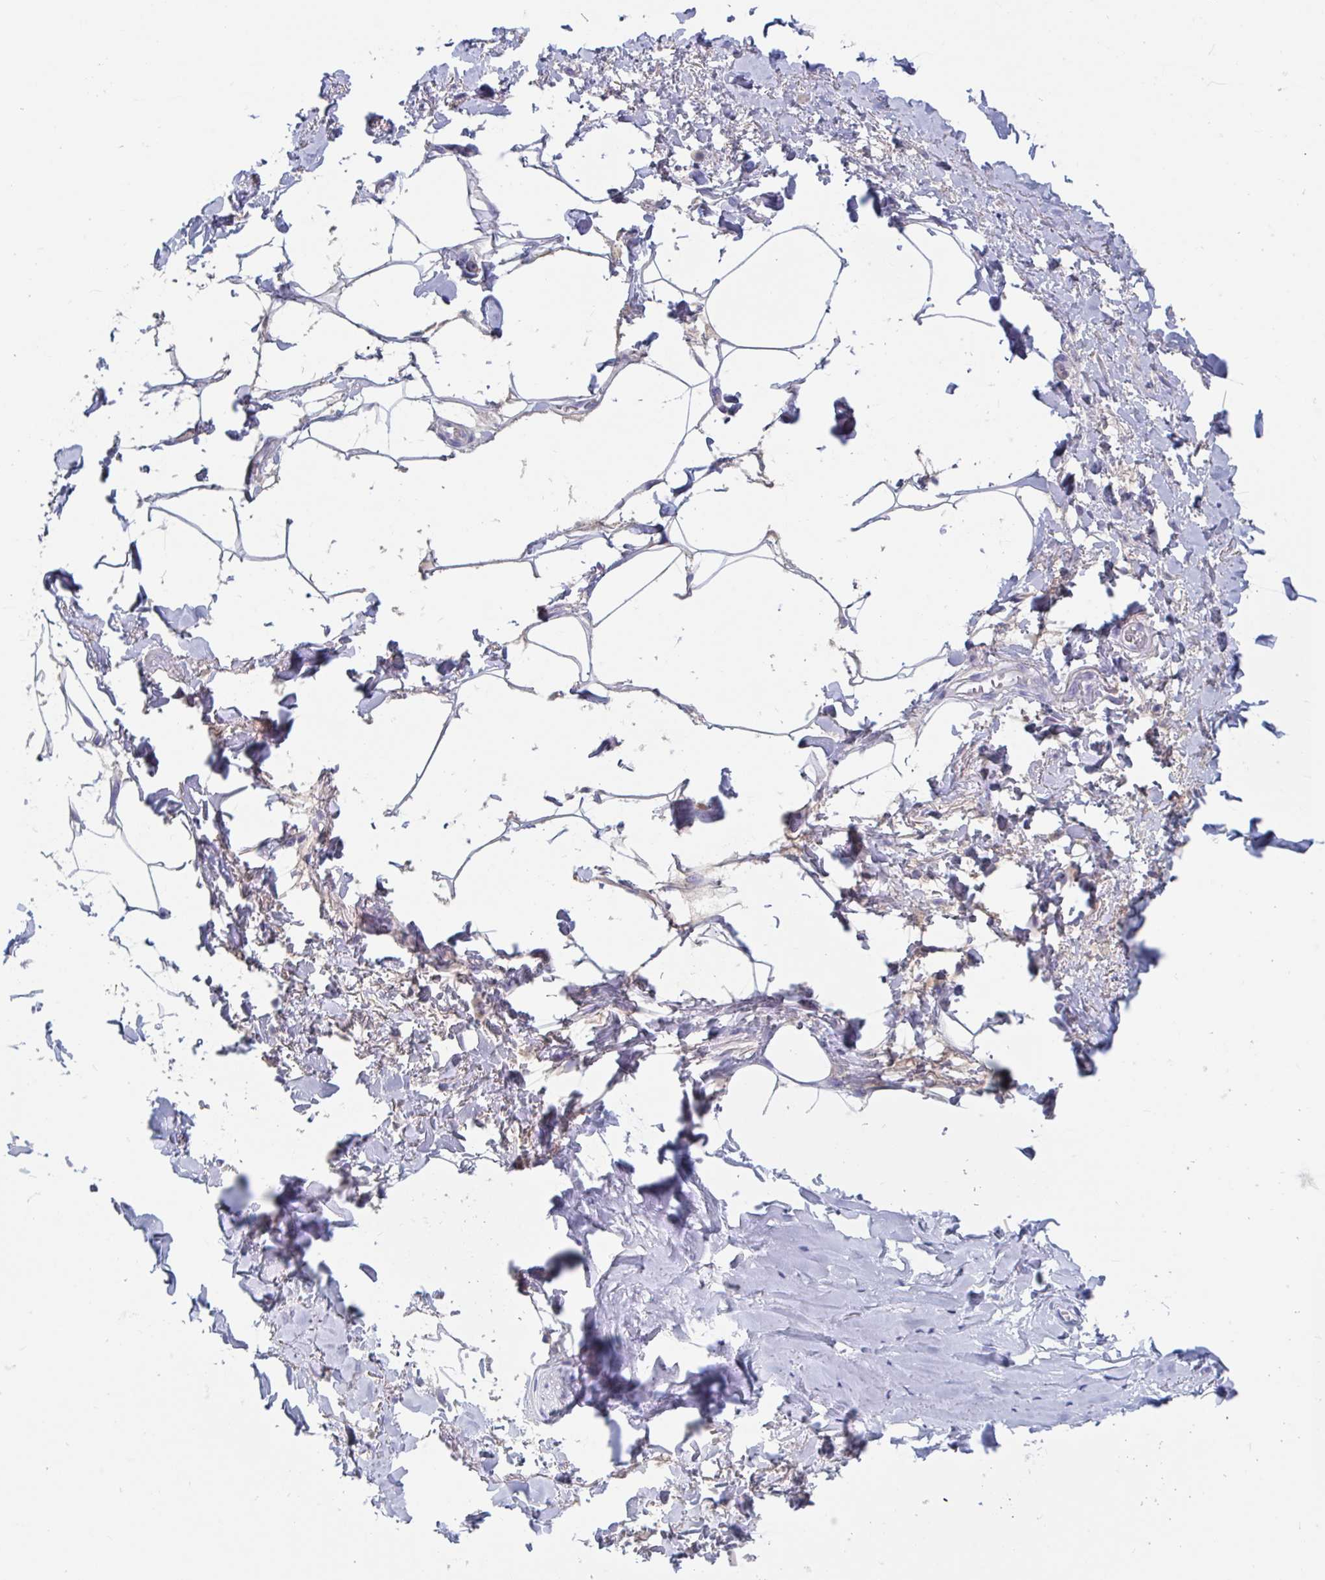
{"staining": {"intensity": "negative", "quantity": "none", "location": "none"}, "tissue": "adipose tissue", "cell_type": "Adipocytes", "image_type": "normal", "snomed": [{"axis": "morphology", "description": "Normal tissue, NOS"}, {"axis": "topography", "description": "Vagina"}, {"axis": "topography", "description": "Peripheral nerve tissue"}], "caption": "Immunohistochemistry (IHC) of unremarkable adipose tissue demonstrates no staining in adipocytes. Brightfield microscopy of IHC stained with DAB (brown) and hematoxylin (blue), captured at high magnification.", "gene": "ZNHIT2", "patient": {"sex": "female", "age": 71}}